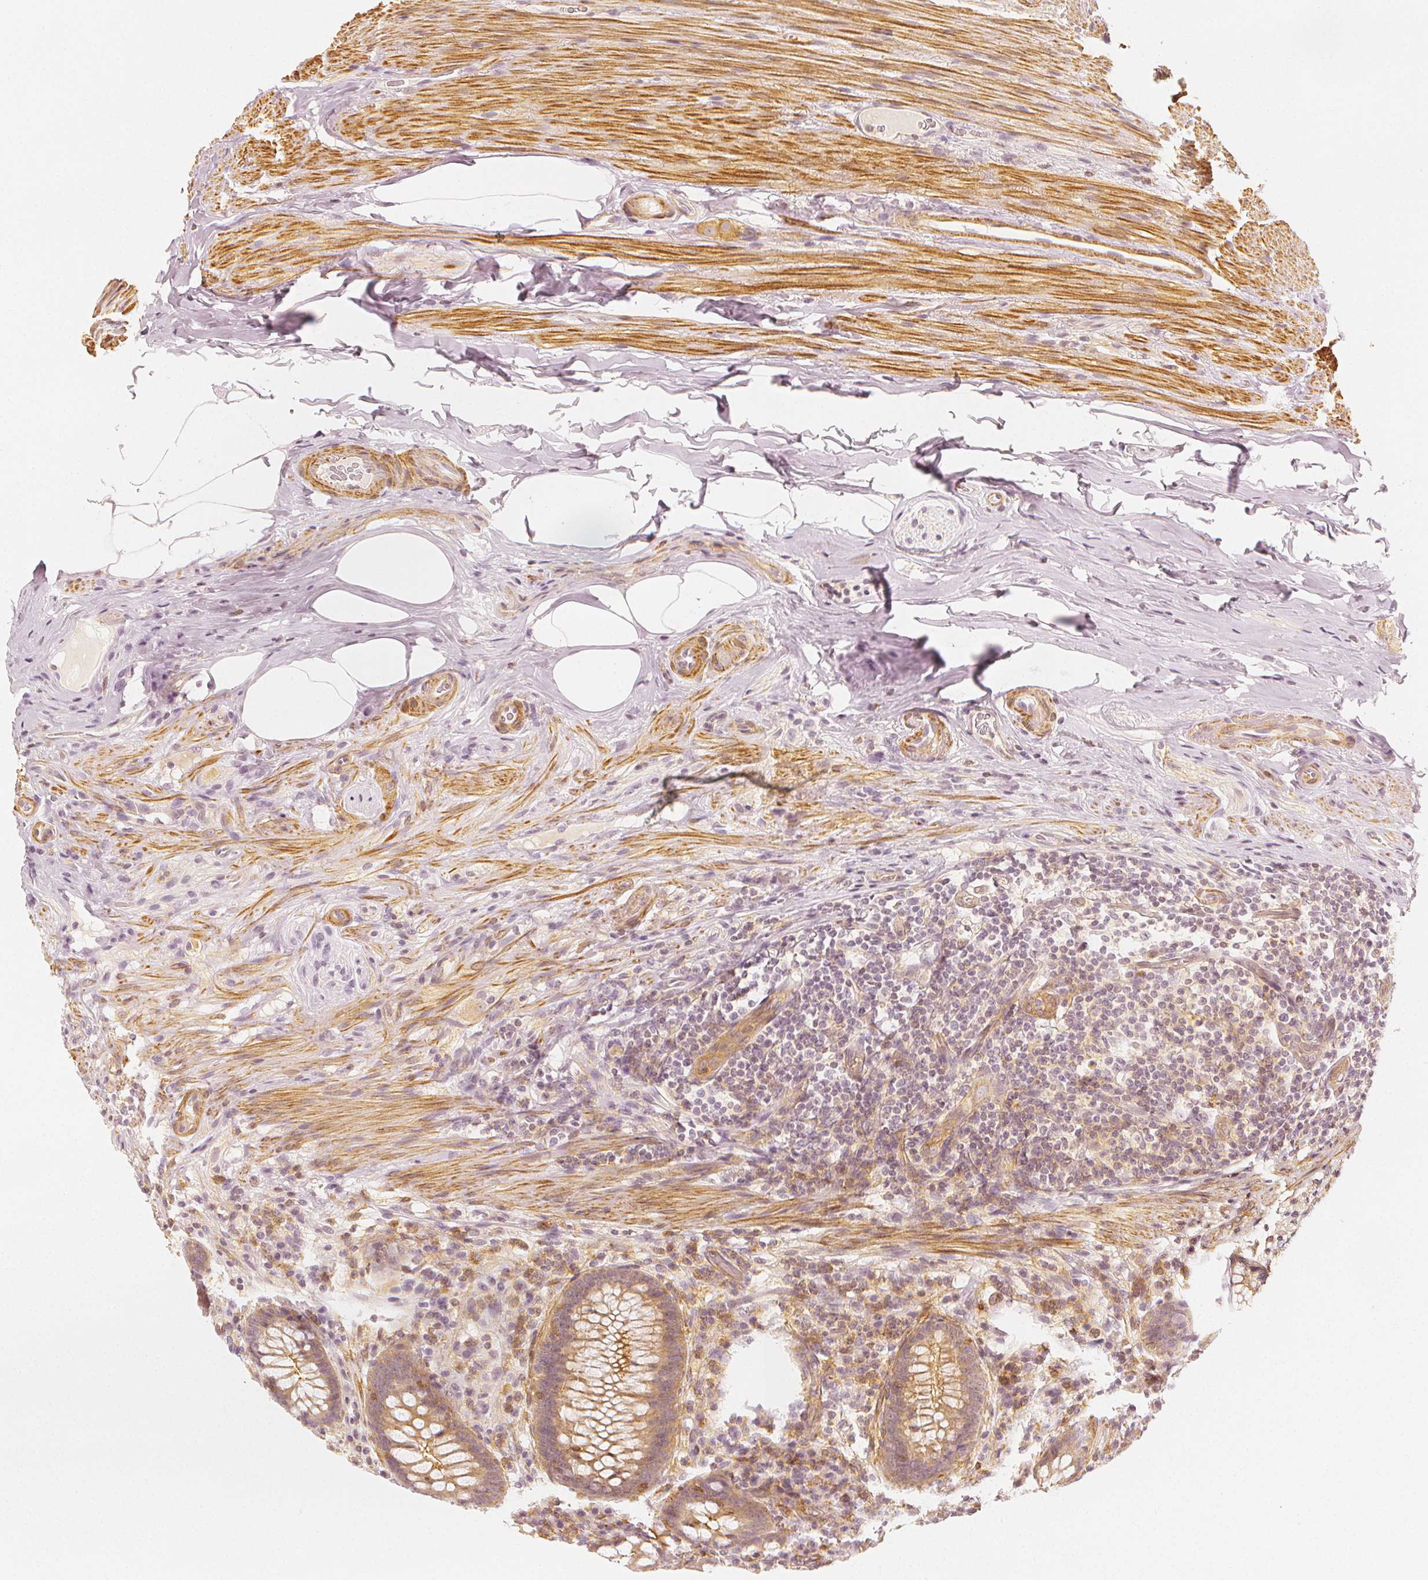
{"staining": {"intensity": "moderate", "quantity": ">75%", "location": "cytoplasmic/membranous"}, "tissue": "appendix", "cell_type": "Glandular cells", "image_type": "normal", "snomed": [{"axis": "morphology", "description": "Normal tissue, NOS"}, {"axis": "topography", "description": "Appendix"}], "caption": "The image demonstrates immunohistochemical staining of normal appendix. There is moderate cytoplasmic/membranous positivity is appreciated in about >75% of glandular cells.", "gene": "ARHGAP26", "patient": {"sex": "male", "age": 71}}